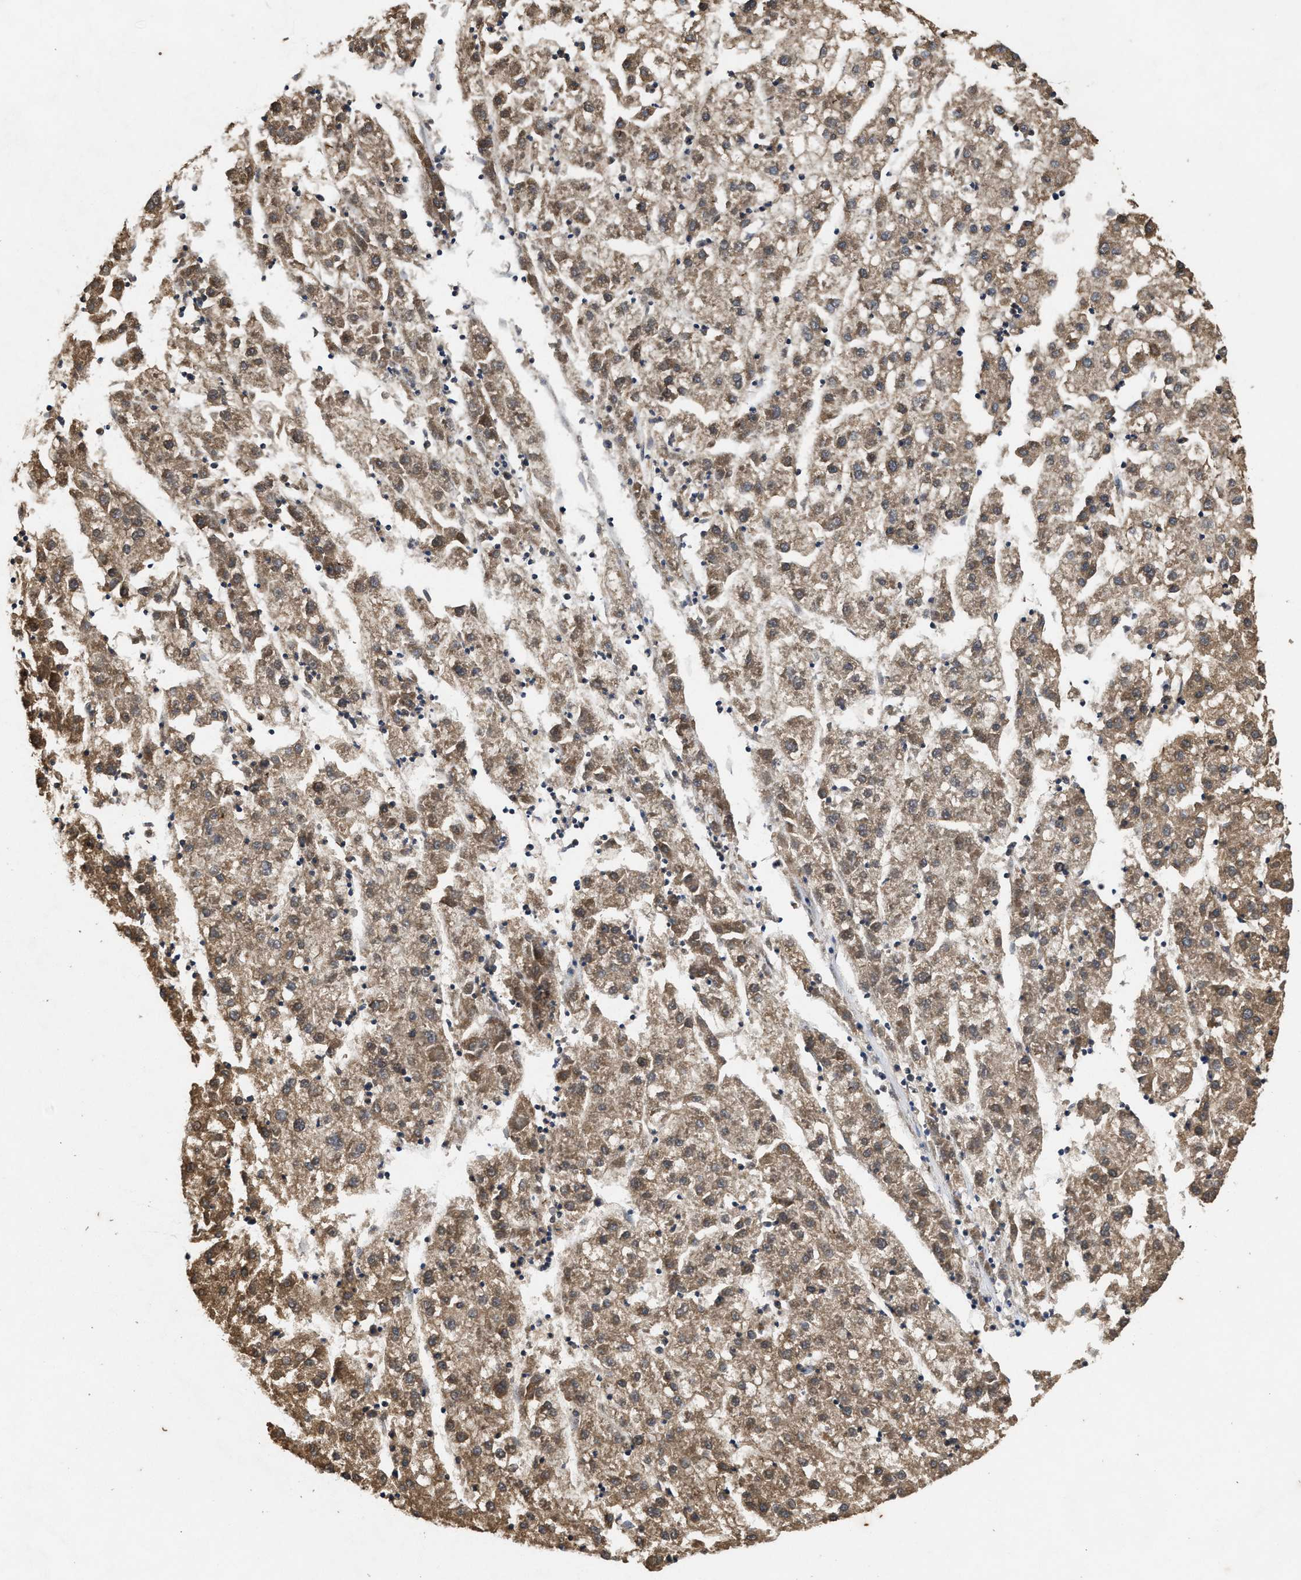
{"staining": {"intensity": "moderate", "quantity": ">75%", "location": "cytoplasmic/membranous"}, "tissue": "liver cancer", "cell_type": "Tumor cells", "image_type": "cancer", "snomed": [{"axis": "morphology", "description": "Carcinoma, Hepatocellular, NOS"}, {"axis": "topography", "description": "Liver"}], "caption": "Immunohistochemistry (IHC) of liver cancer displays medium levels of moderate cytoplasmic/membranous positivity in about >75% of tumor cells.", "gene": "EFNA4", "patient": {"sex": "male", "age": 72}}